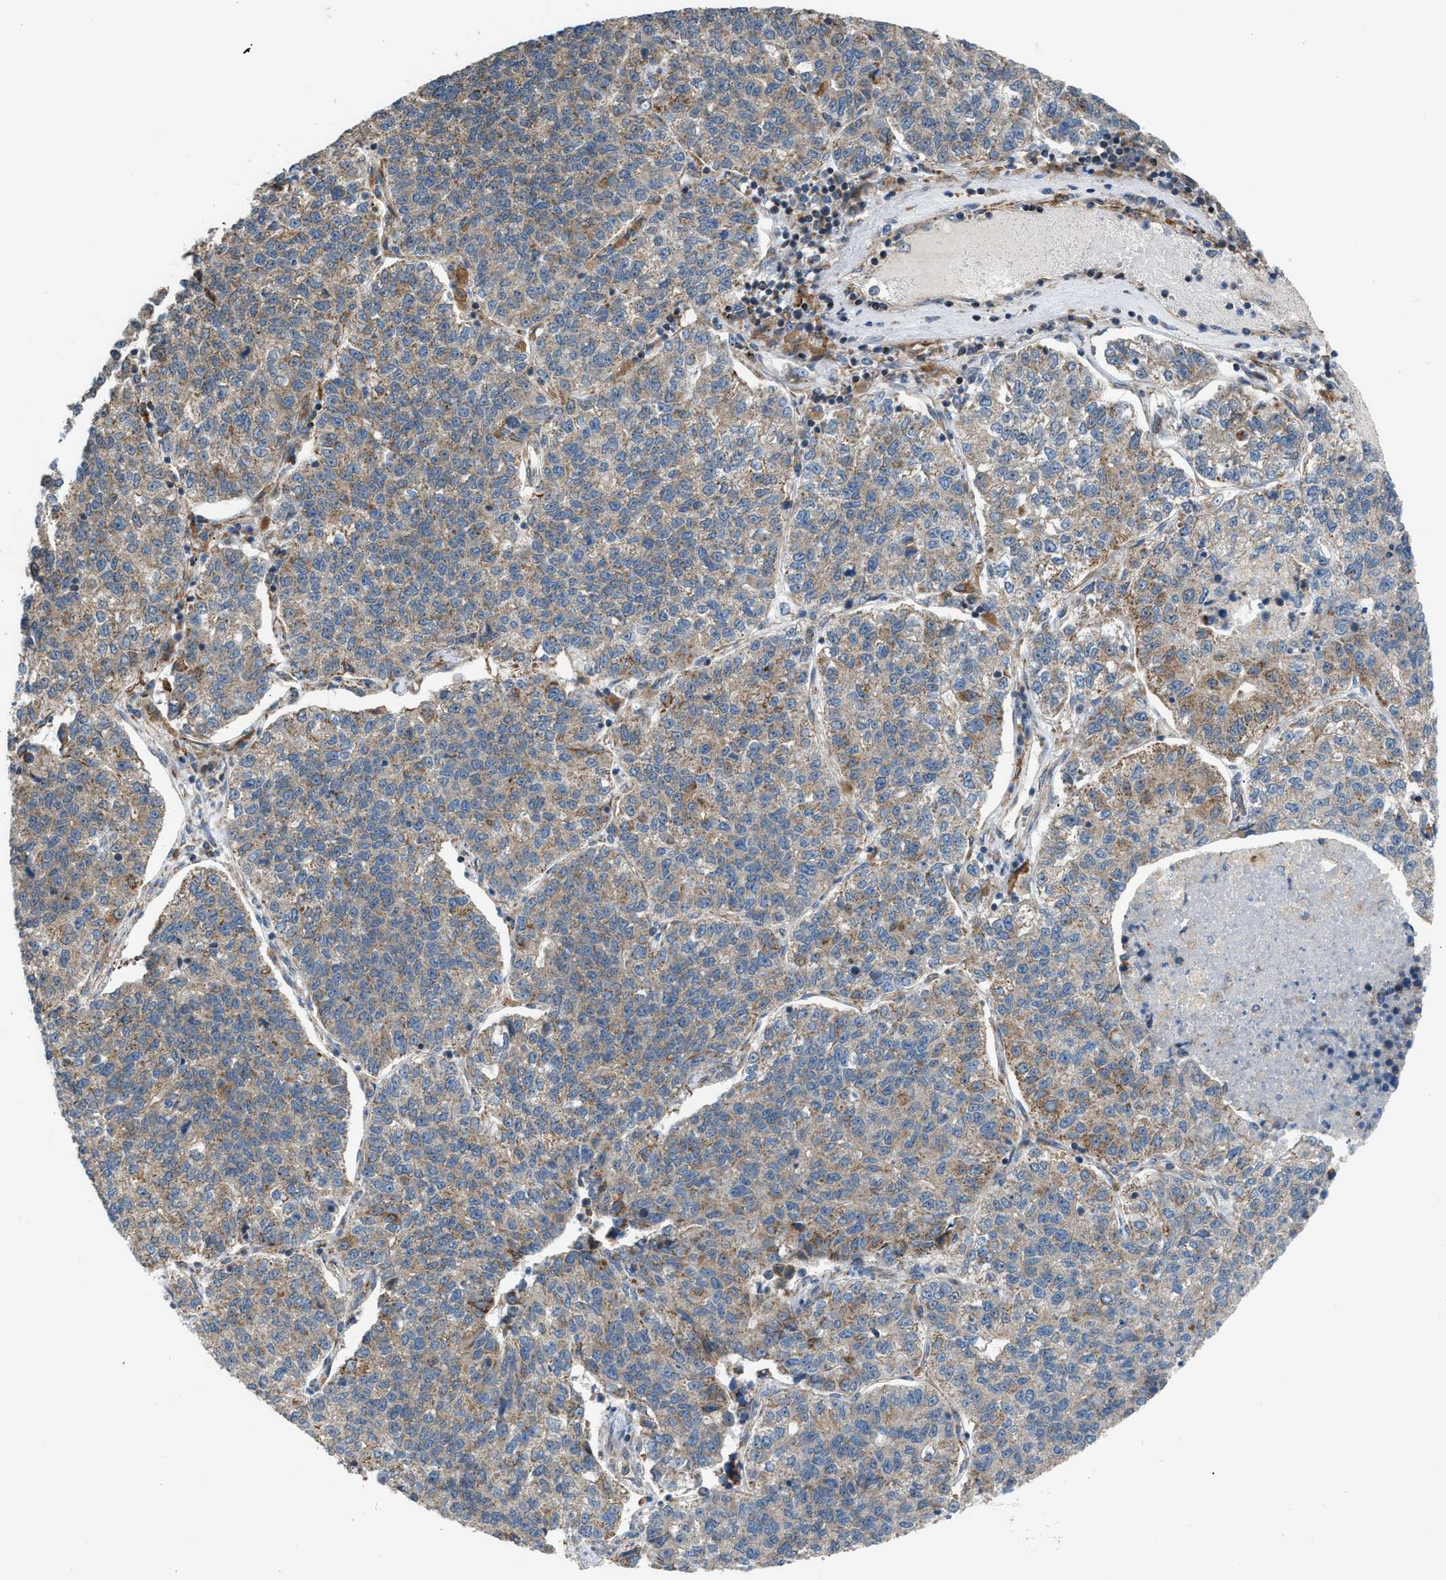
{"staining": {"intensity": "weak", "quantity": ">75%", "location": "cytoplasmic/membranous"}, "tissue": "lung cancer", "cell_type": "Tumor cells", "image_type": "cancer", "snomed": [{"axis": "morphology", "description": "Adenocarcinoma, NOS"}, {"axis": "topography", "description": "Lung"}], "caption": "Tumor cells reveal low levels of weak cytoplasmic/membranous expression in approximately >75% of cells in human lung adenocarcinoma.", "gene": "SLC10A3", "patient": {"sex": "male", "age": 49}}